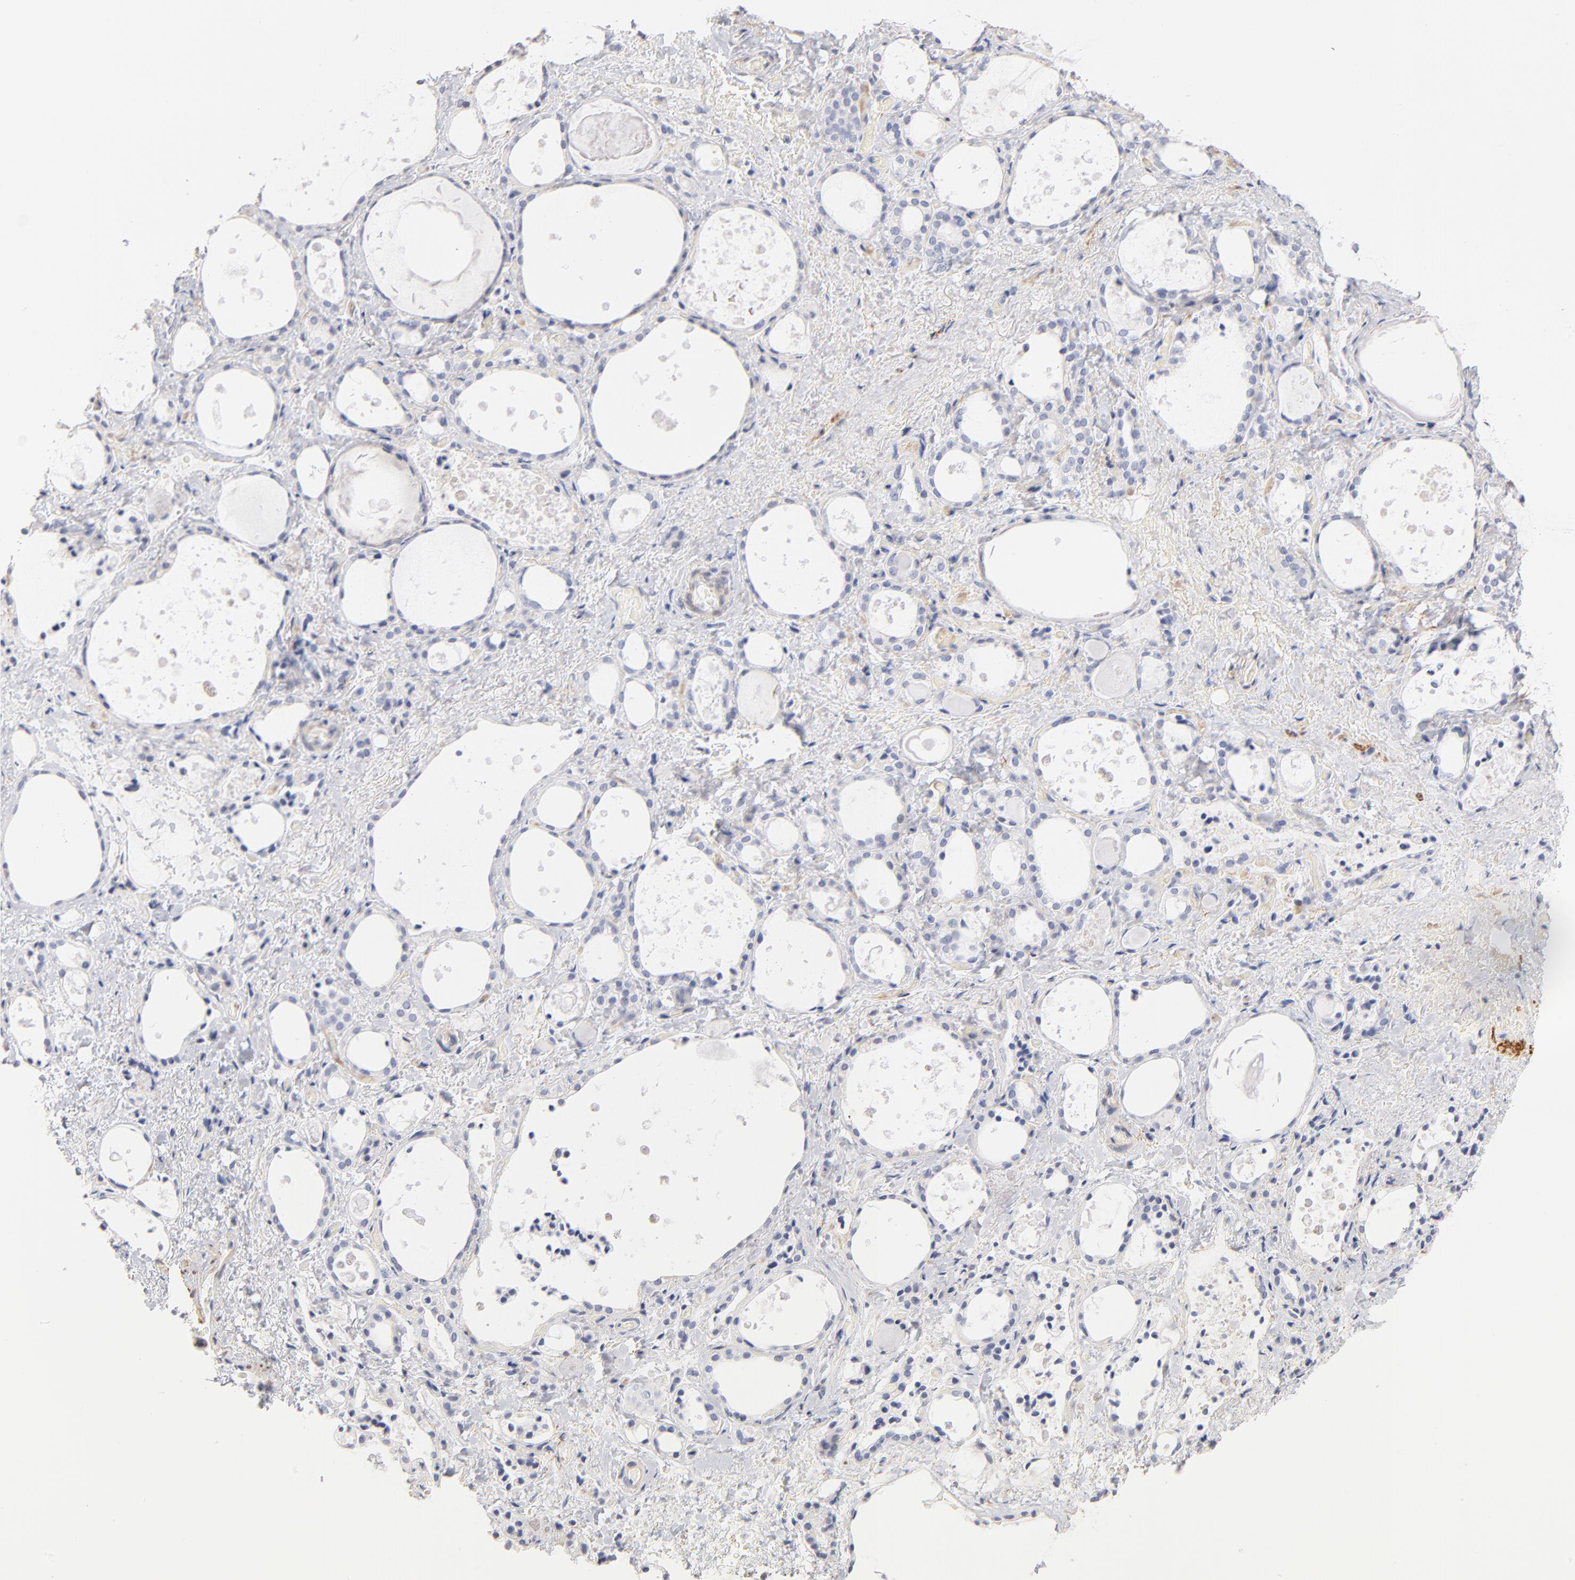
{"staining": {"intensity": "negative", "quantity": "none", "location": "none"}, "tissue": "thyroid gland", "cell_type": "Glandular cells", "image_type": "normal", "snomed": [{"axis": "morphology", "description": "Normal tissue, NOS"}, {"axis": "topography", "description": "Thyroid gland"}], "caption": "Benign thyroid gland was stained to show a protein in brown. There is no significant staining in glandular cells. (Brightfield microscopy of DAB immunohistochemistry at high magnification).", "gene": "ITGA8", "patient": {"sex": "female", "age": 75}}